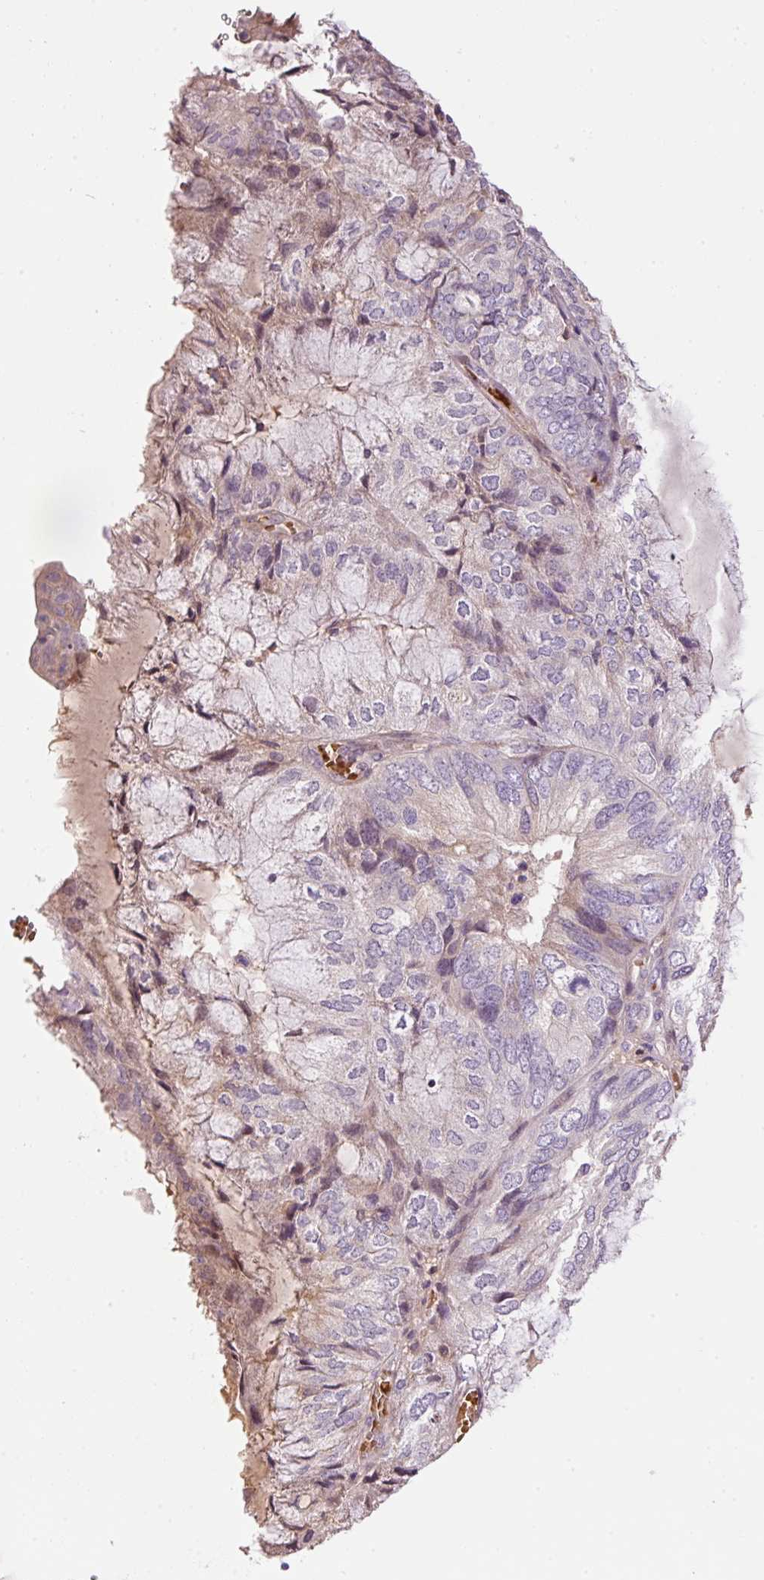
{"staining": {"intensity": "negative", "quantity": "none", "location": "none"}, "tissue": "endometrial cancer", "cell_type": "Tumor cells", "image_type": "cancer", "snomed": [{"axis": "morphology", "description": "Adenocarcinoma, NOS"}, {"axis": "topography", "description": "Endometrium"}], "caption": "Histopathology image shows no significant protein expression in tumor cells of endometrial cancer (adenocarcinoma). Brightfield microscopy of immunohistochemistry stained with DAB (brown) and hematoxylin (blue), captured at high magnification.", "gene": "CMTM8", "patient": {"sex": "female", "age": 81}}